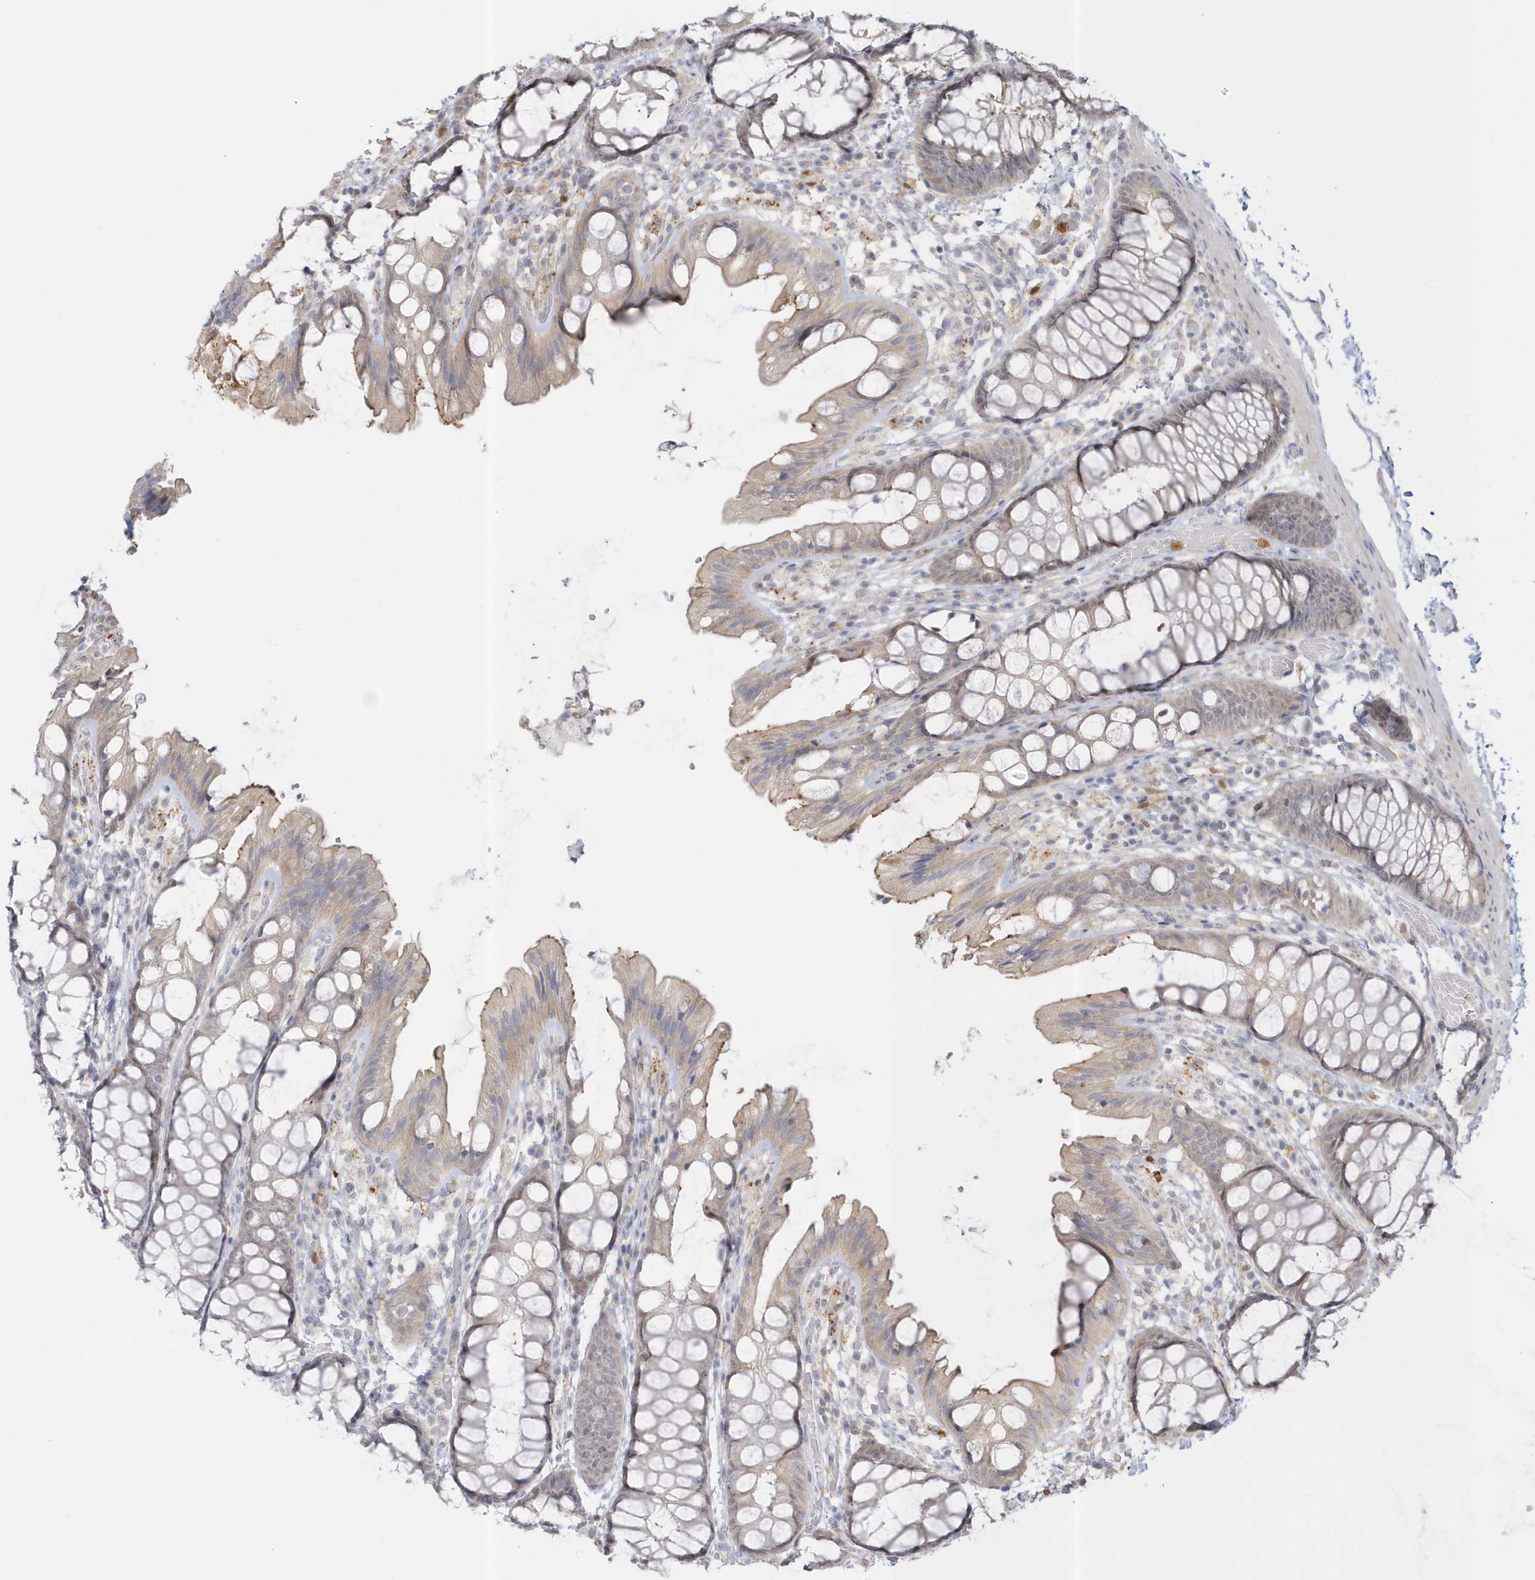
{"staining": {"intensity": "negative", "quantity": "none", "location": "none"}, "tissue": "colon", "cell_type": "Endothelial cells", "image_type": "normal", "snomed": [{"axis": "morphology", "description": "Normal tissue, NOS"}, {"axis": "topography", "description": "Colon"}], "caption": "Immunohistochemistry (IHC) histopathology image of normal colon: human colon stained with DAB reveals no significant protein expression in endothelial cells.", "gene": "NAF1", "patient": {"sex": "male", "age": 47}}